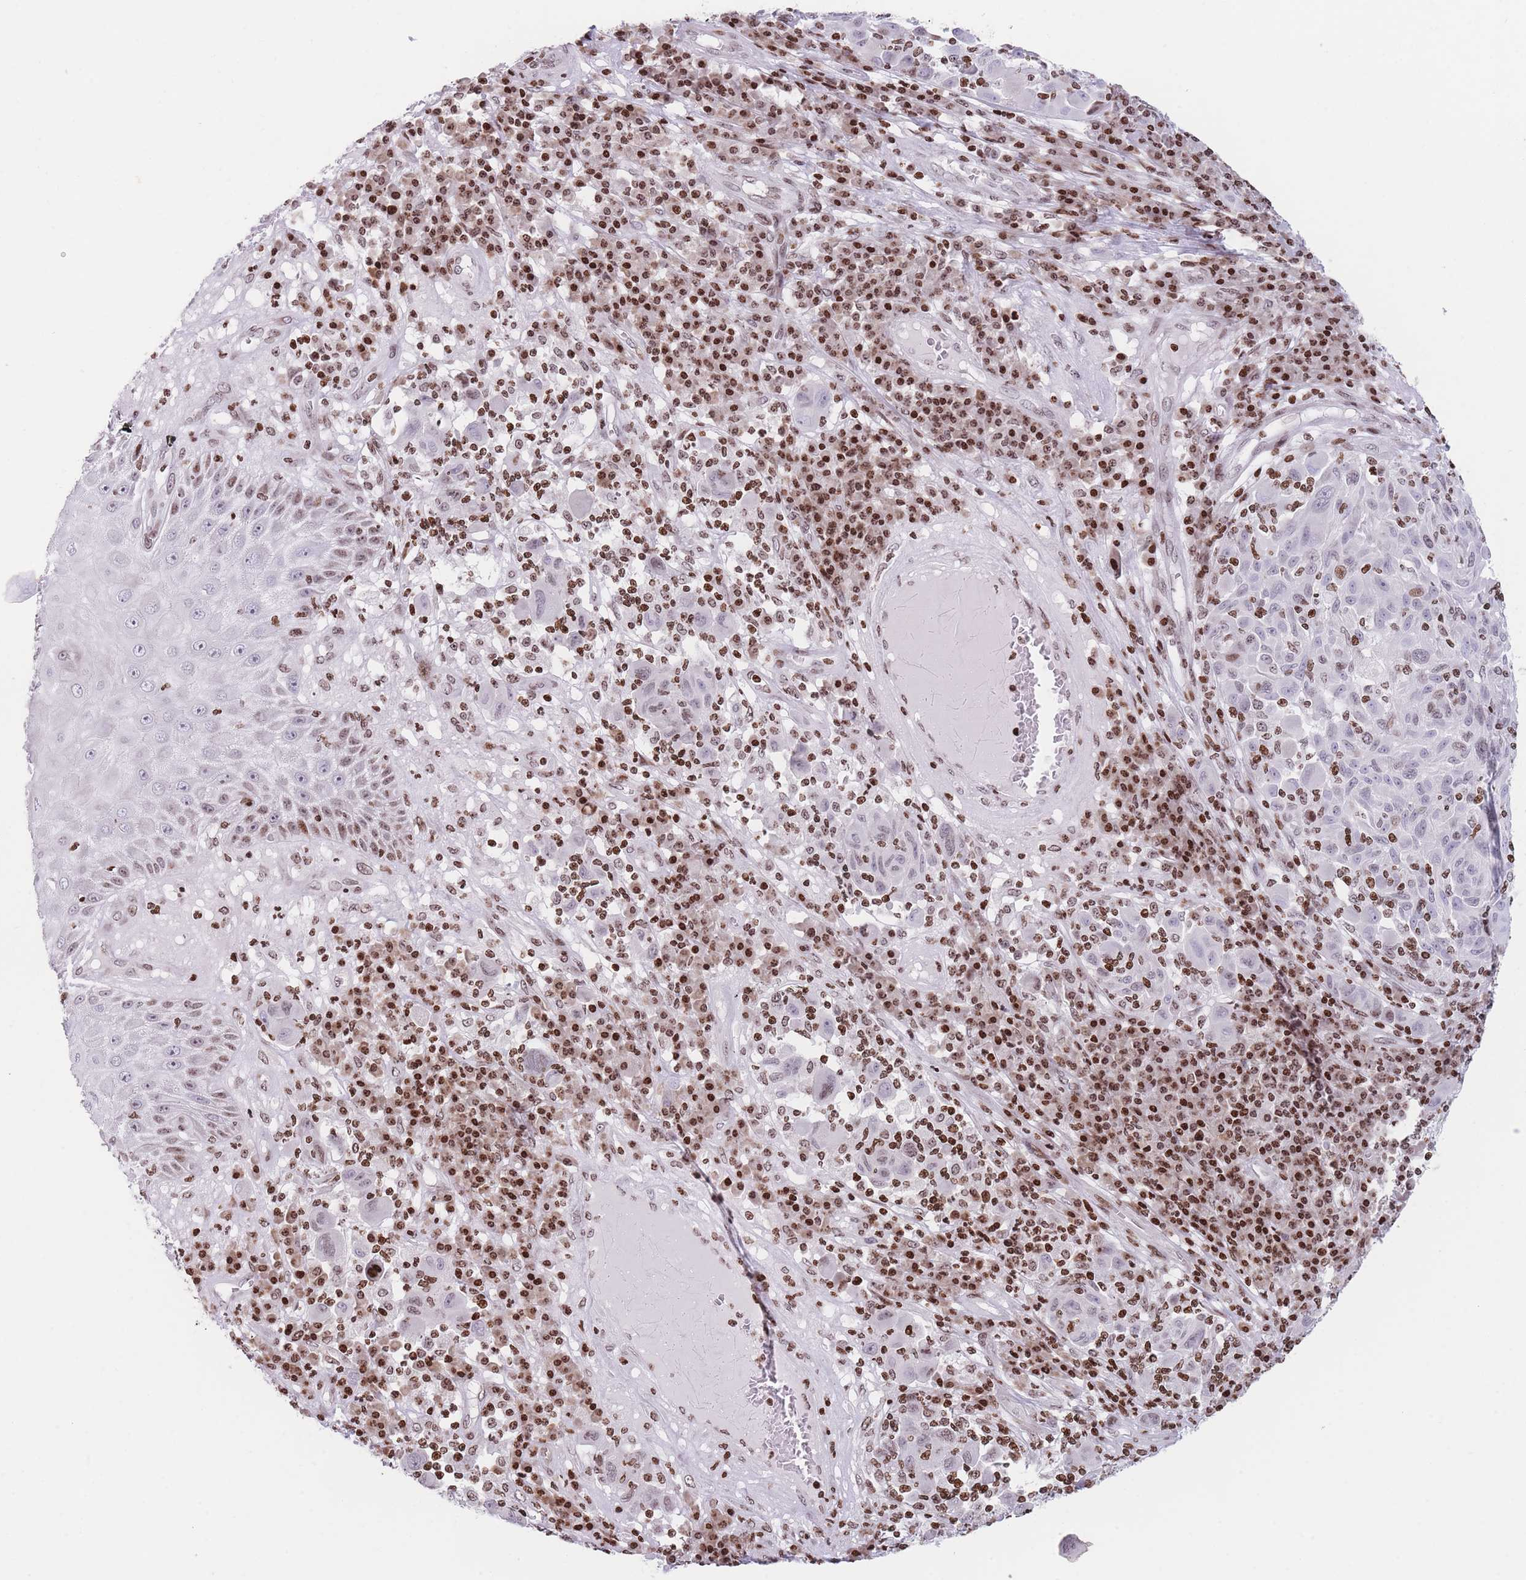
{"staining": {"intensity": "moderate", "quantity": ">75%", "location": "nuclear"}, "tissue": "melanoma", "cell_type": "Tumor cells", "image_type": "cancer", "snomed": [{"axis": "morphology", "description": "Malignant melanoma, NOS"}, {"axis": "topography", "description": "Skin"}], "caption": "Melanoma was stained to show a protein in brown. There is medium levels of moderate nuclear staining in about >75% of tumor cells.", "gene": "AK9", "patient": {"sex": "male", "age": 53}}